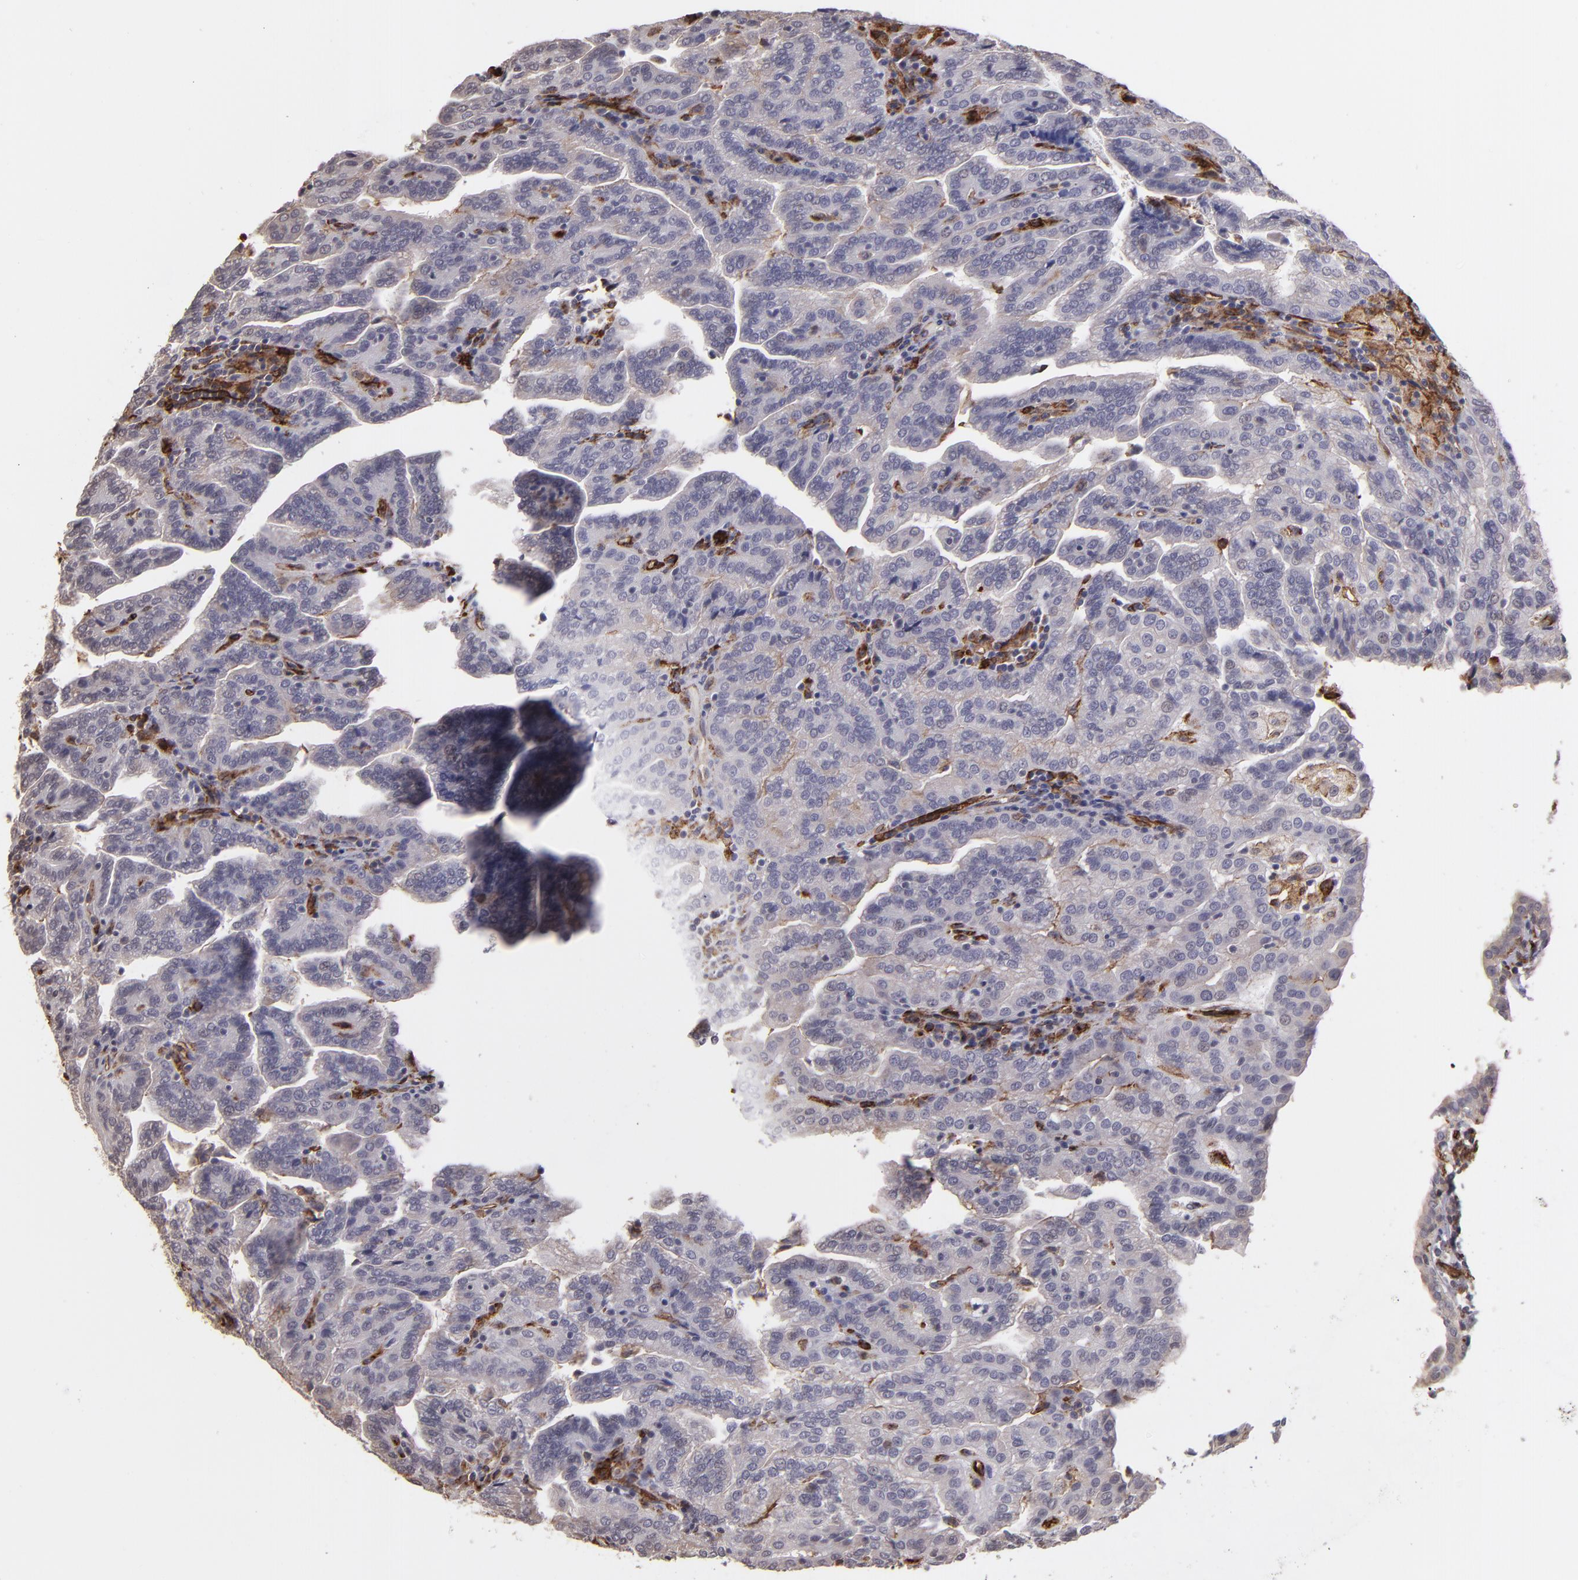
{"staining": {"intensity": "negative", "quantity": "none", "location": "none"}, "tissue": "renal cancer", "cell_type": "Tumor cells", "image_type": "cancer", "snomed": [{"axis": "morphology", "description": "Adenocarcinoma, NOS"}, {"axis": "topography", "description": "Kidney"}], "caption": "Immunohistochemical staining of human adenocarcinoma (renal) demonstrates no significant positivity in tumor cells.", "gene": "DYSF", "patient": {"sex": "male", "age": 61}}